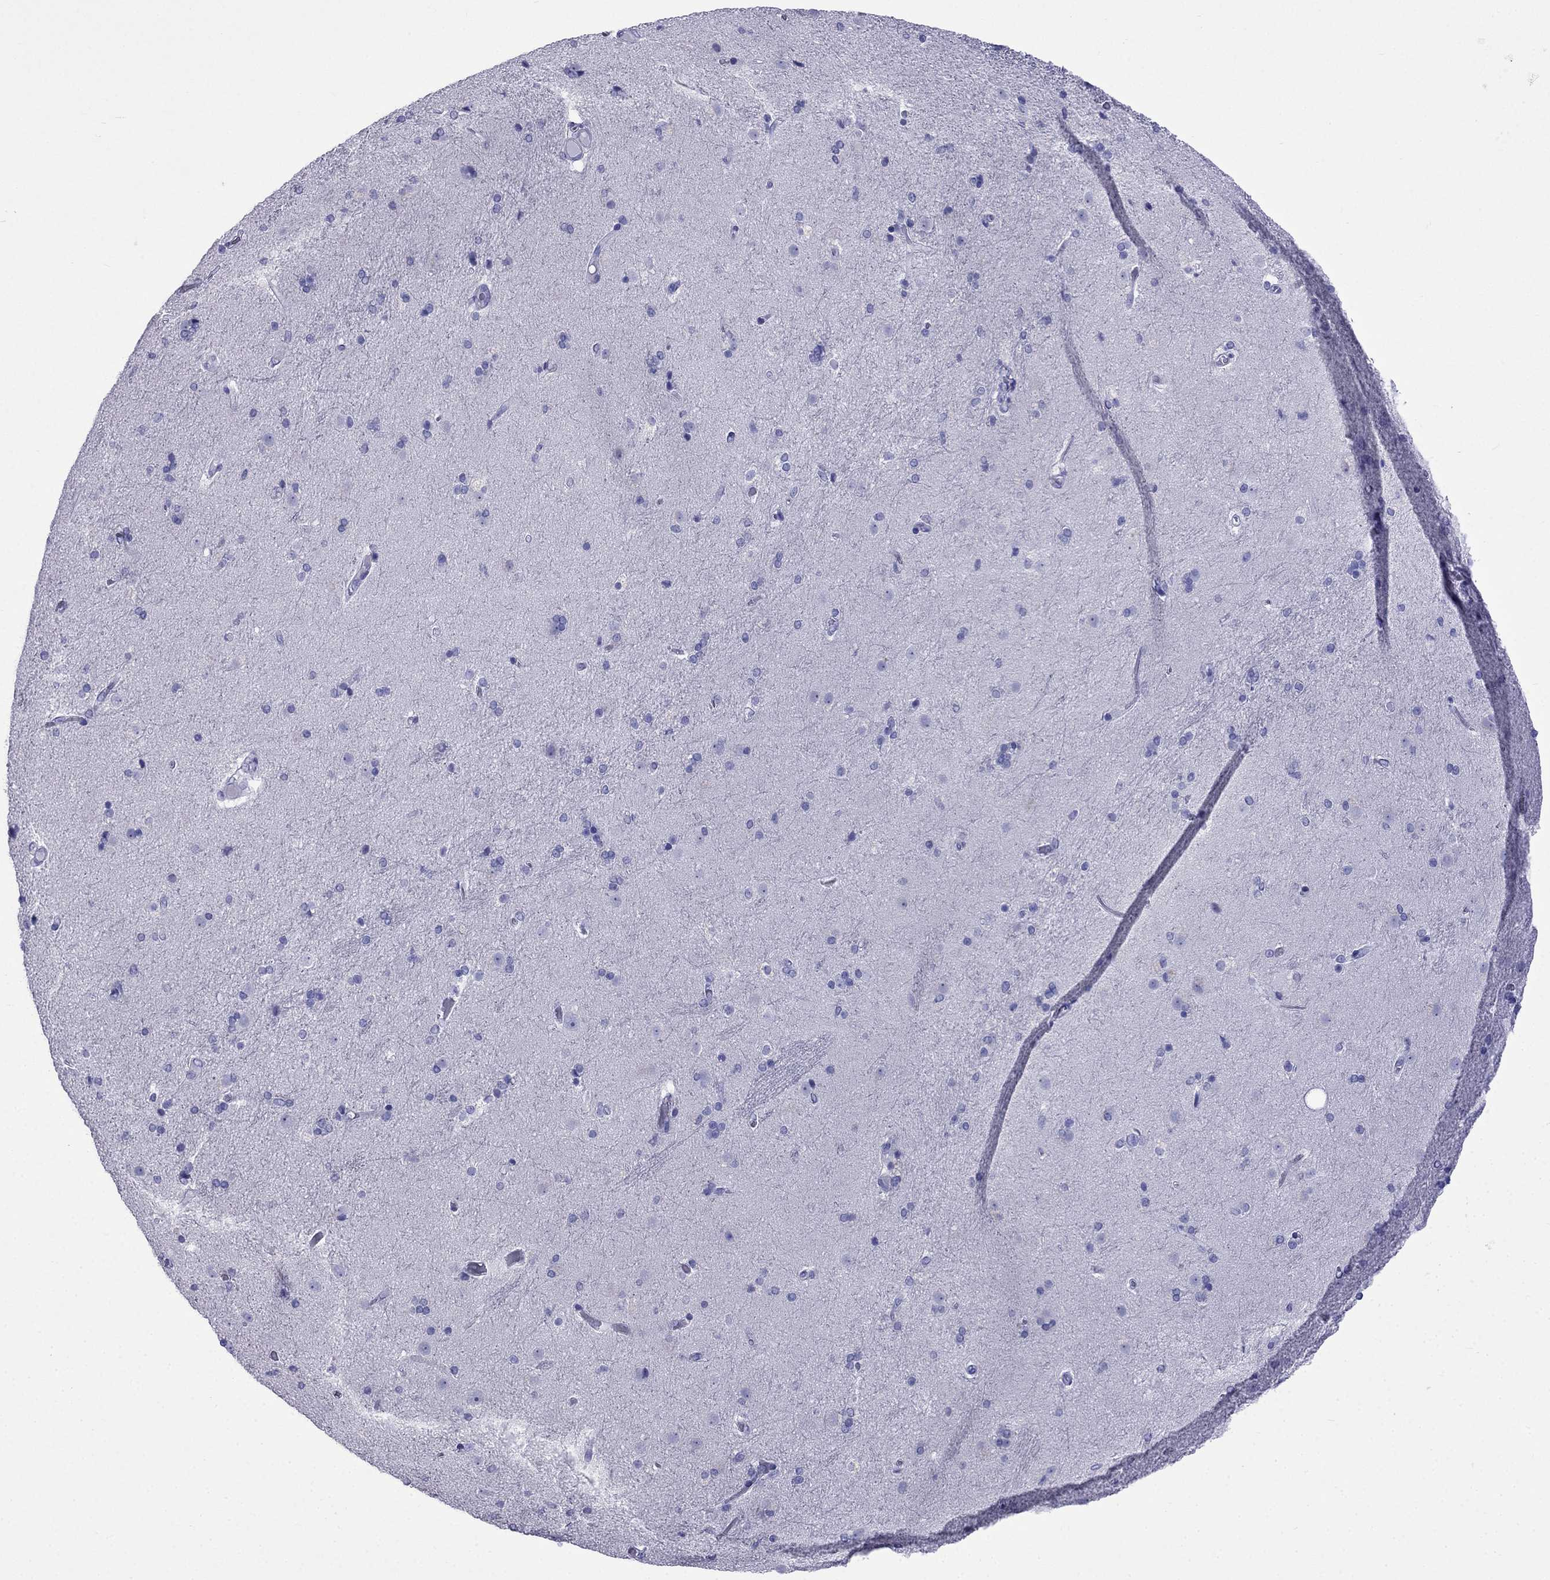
{"staining": {"intensity": "negative", "quantity": "none", "location": "none"}, "tissue": "caudate", "cell_type": "Glial cells", "image_type": "normal", "snomed": [{"axis": "morphology", "description": "Normal tissue, NOS"}, {"axis": "topography", "description": "Lateral ventricle wall"}], "caption": "There is no significant positivity in glial cells of caudate. (DAB immunohistochemistry (IHC) visualized using brightfield microscopy, high magnification).", "gene": "ARR3", "patient": {"sex": "male", "age": 54}}